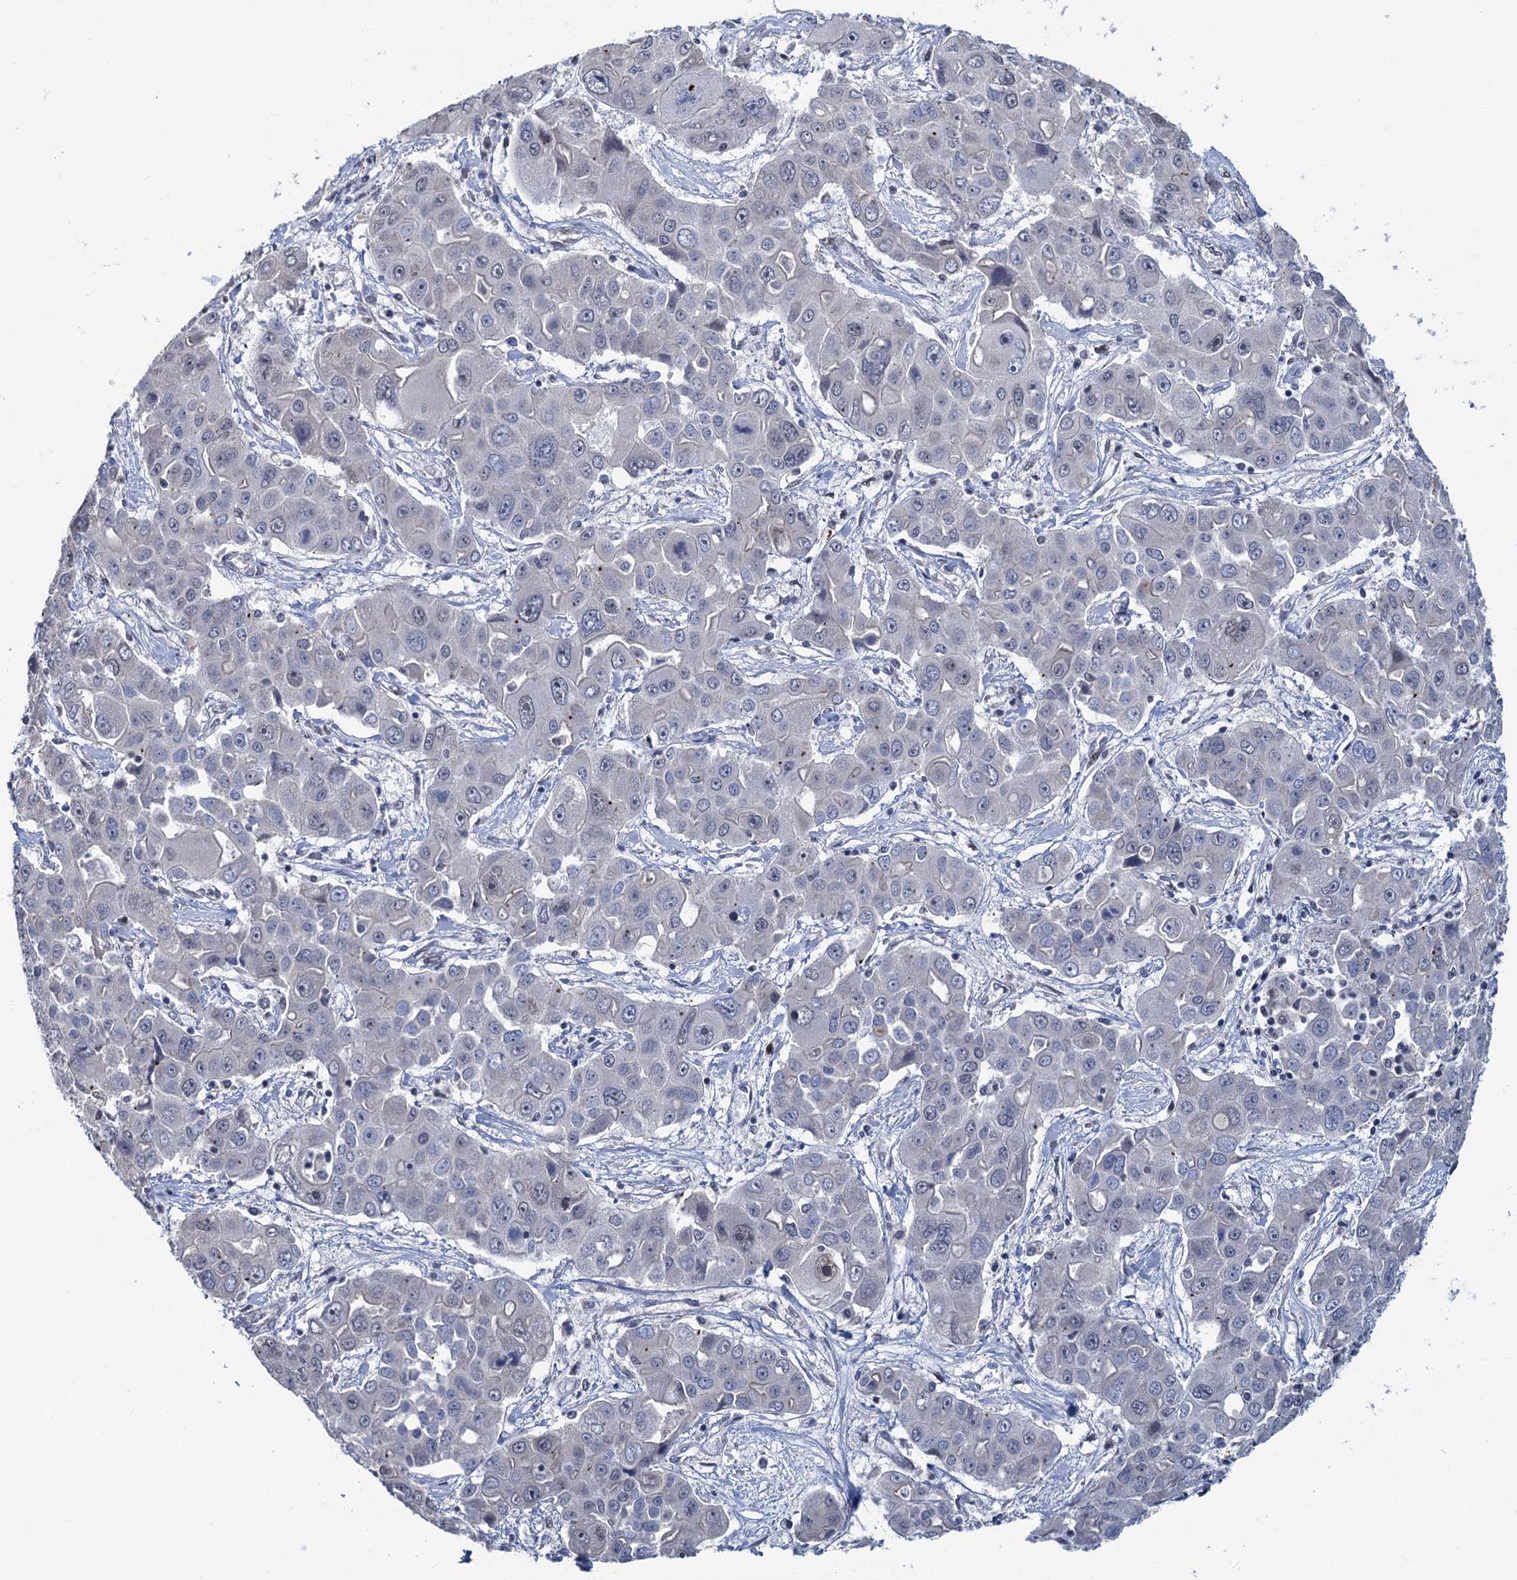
{"staining": {"intensity": "negative", "quantity": "none", "location": "none"}, "tissue": "liver cancer", "cell_type": "Tumor cells", "image_type": "cancer", "snomed": [{"axis": "morphology", "description": "Cholangiocarcinoma"}, {"axis": "topography", "description": "Liver"}], "caption": "This is a micrograph of immunohistochemistry staining of cholangiocarcinoma (liver), which shows no staining in tumor cells. Brightfield microscopy of immunohistochemistry (IHC) stained with DAB (3,3'-diaminobenzidine) (brown) and hematoxylin (blue), captured at high magnification.", "gene": "RASSF4", "patient": {"sex": "male", "age": 67}}